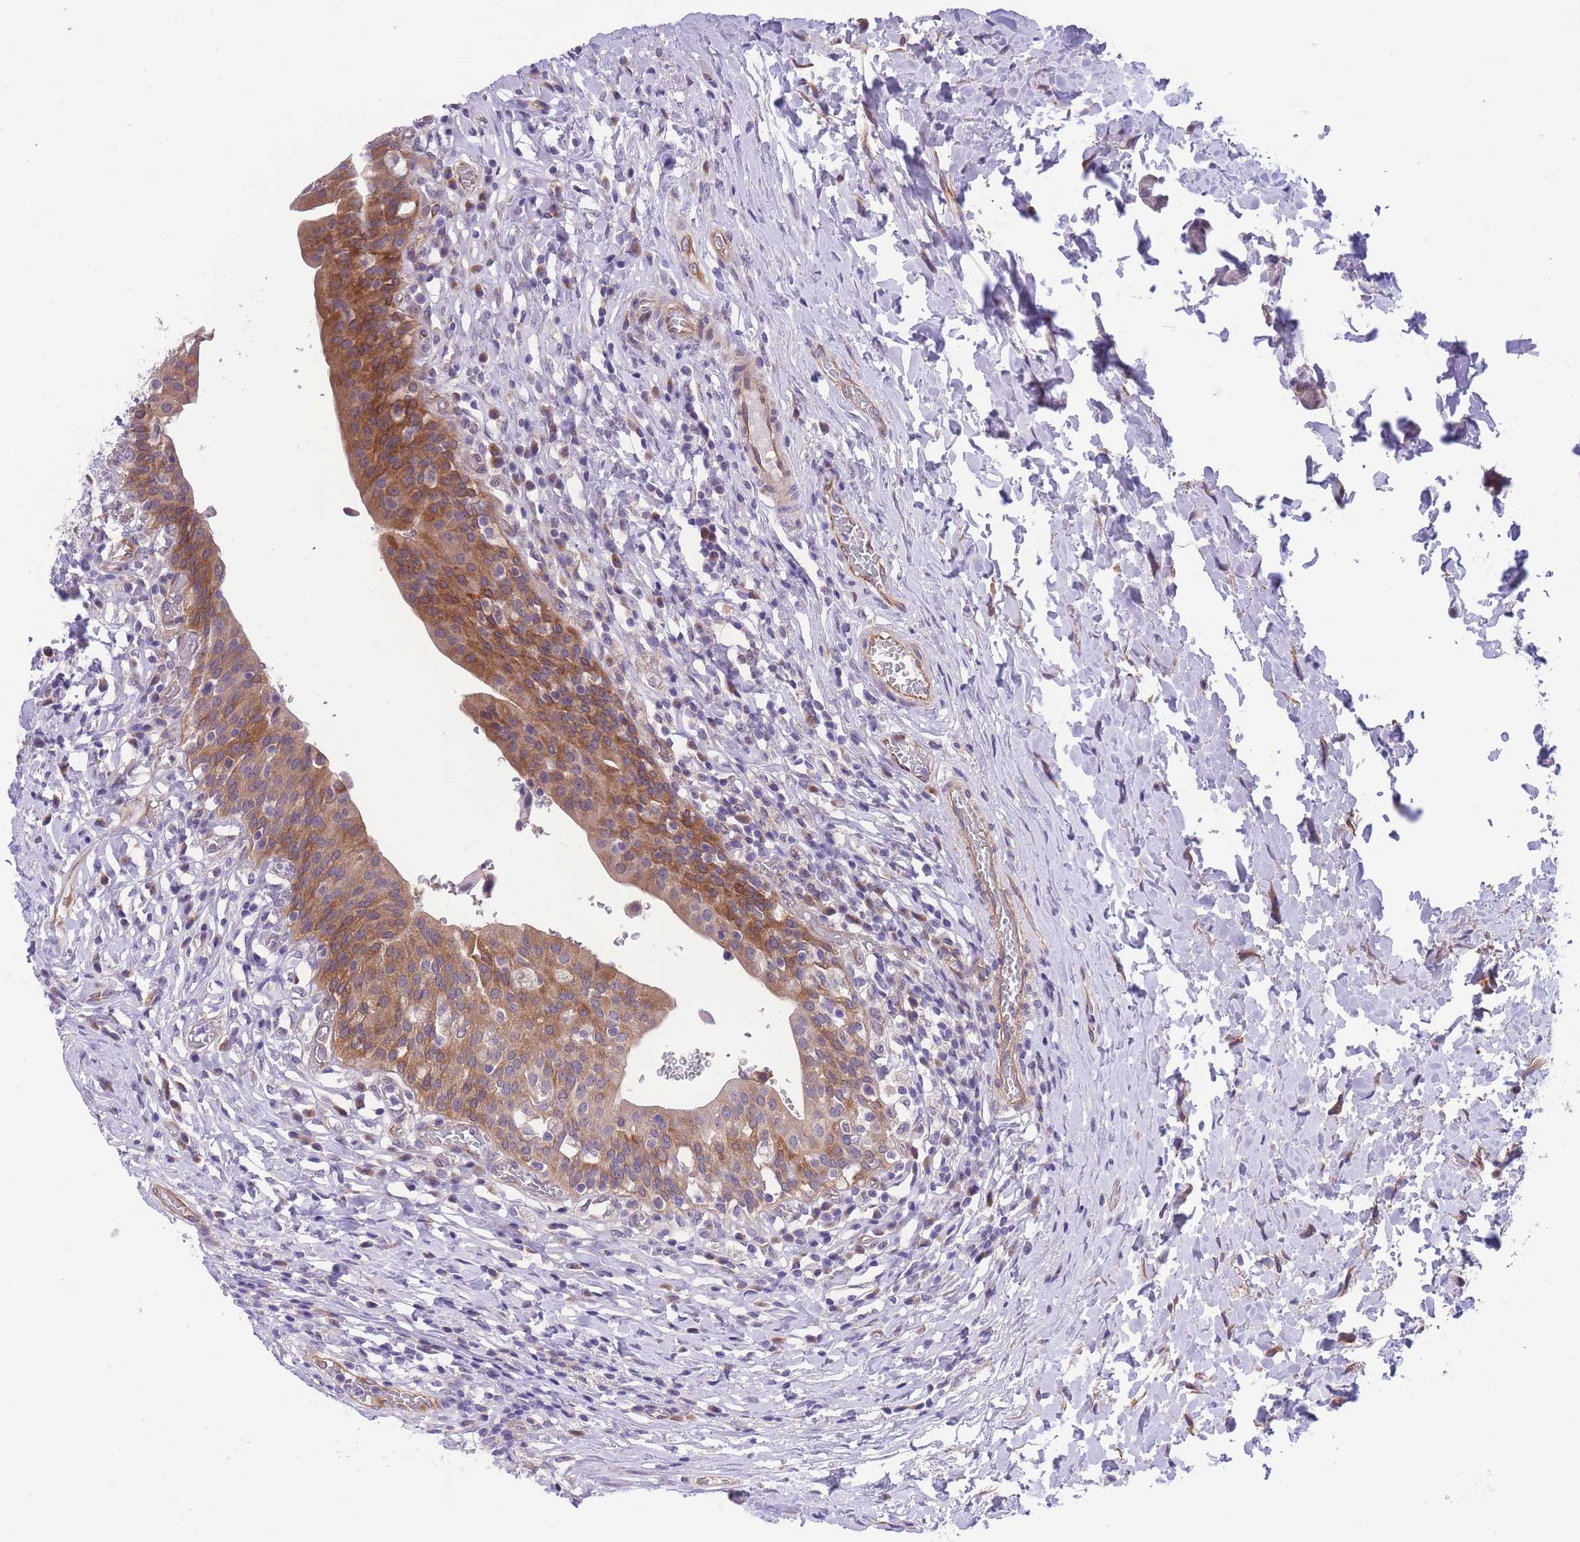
{"staining": {"intensity": "moderate", "quantity": ">75%", "location": "cytoplasmic/membranous"}, "tissue": "urinary bladder", "cell_type": "Urothelial cells", "image_type": "normal", "snomed": [{"axis": "morphology", "description": "Normal tissue, NOS"}, {"axis": "morphology", "description": "Inflammation, NOS"}, {"axis": "topography", "description": "Urinary bladder"}], "caption": "Human urinary bladder stained with a brown dye reveals moderate cytoplasmic/membranous positive staining in approximately >75% of urothelial cells.", "gene": "WWOX", "patient": {"sex": "male", "age": 64}}